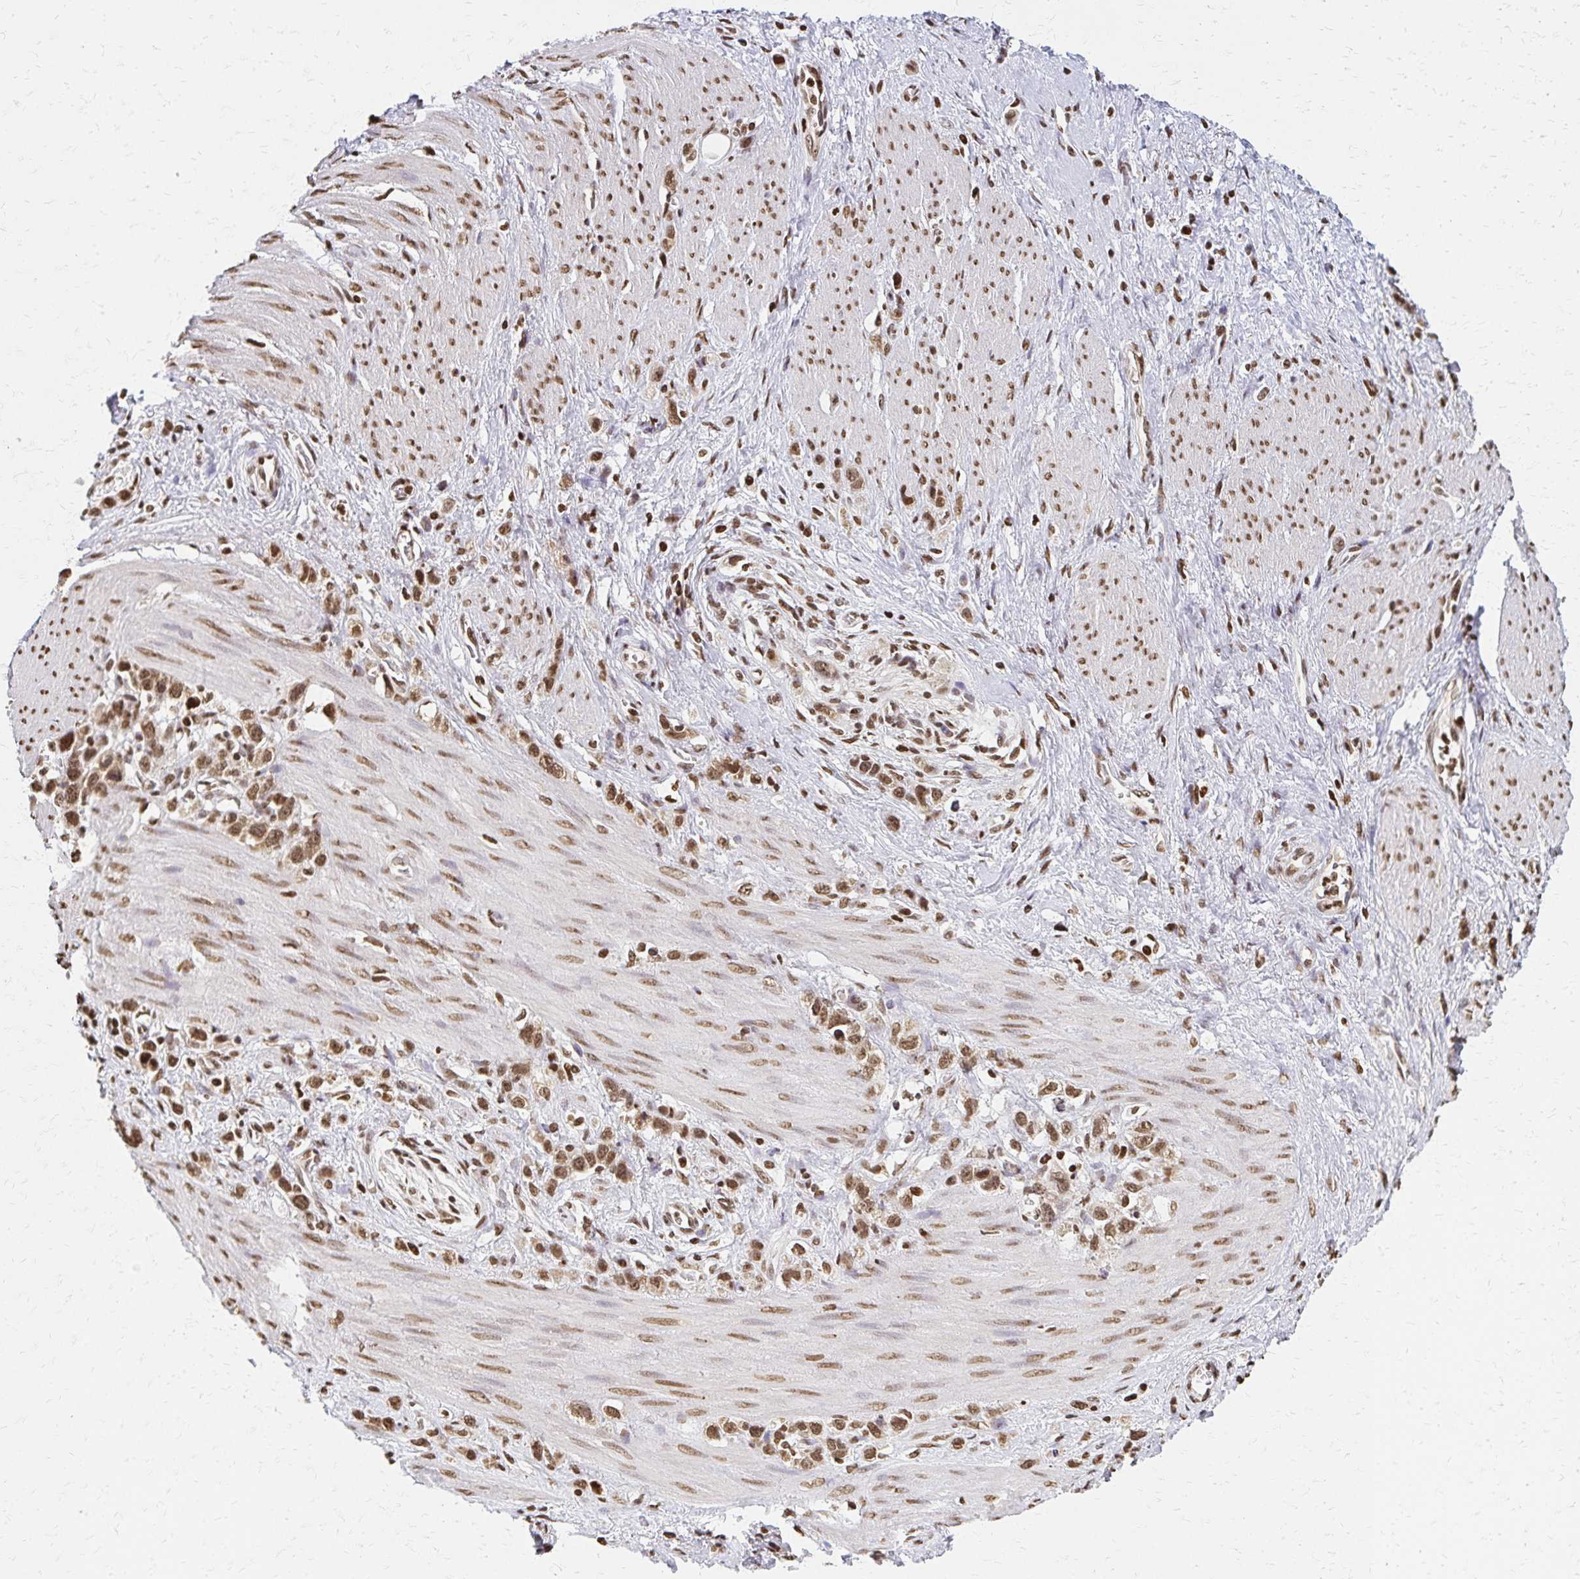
{"staining": {"intensity": "moderate", "quantity": ">75%", "location": "nuclear"}, "tissue": "stomach cancer", "cell_type": "Tumor cells", "image_type": "cancer", "snomed": [{"axis": "morphology", "description": "Adenocarcinoma, NOS"}, {"axis": "topography", "description": "Stomach"}], "caption": "Stomach cancer was stained to show a protein in brown. There is medium levels of moderate nuclear positivity in approximately >75% of tumor cells.", "gene": "HOXA9", "patient": {"sex": "female", "age": 65}}